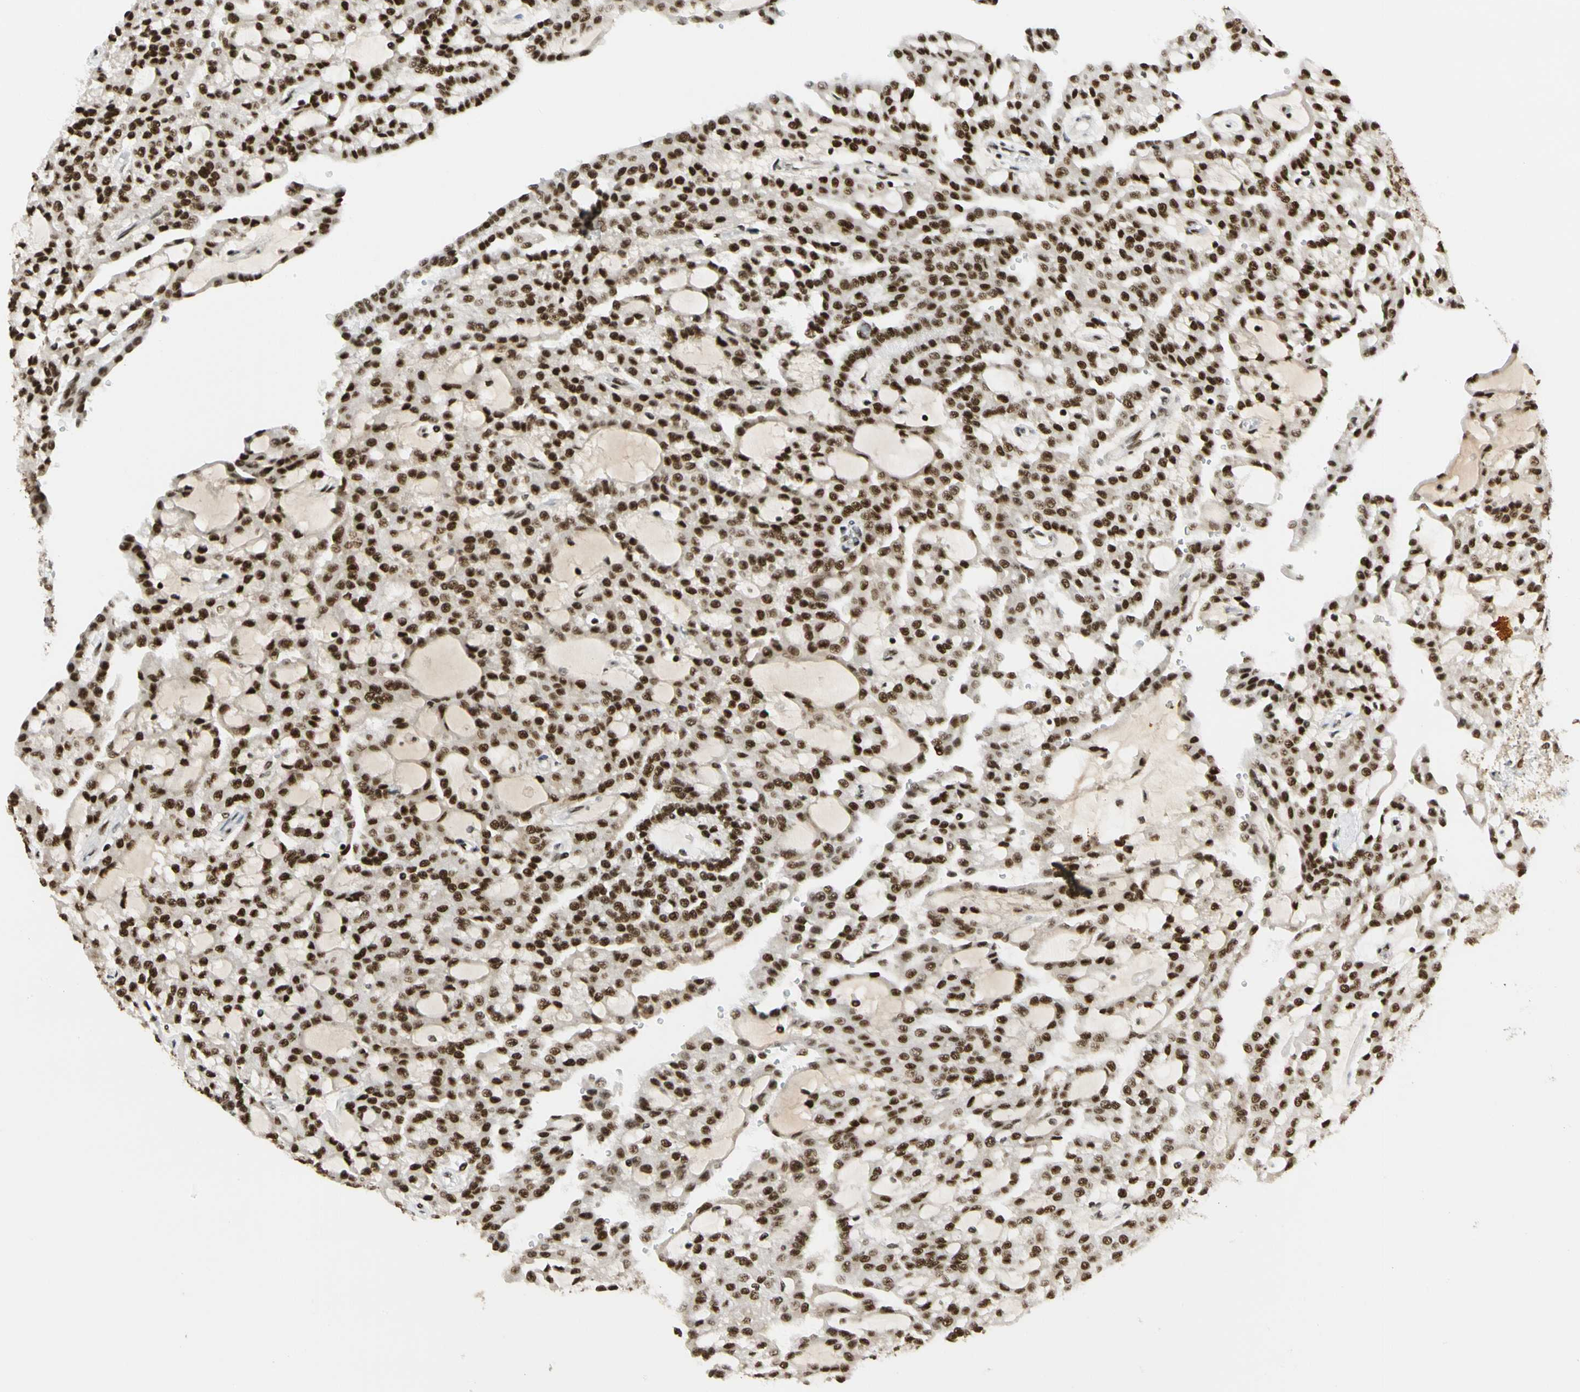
{"staining": {"intensity": "strong", "quantity": ">75%", "location": "nuclear"}, "tissue": "renal cancer", "cell_type": "Tumor cells", "image_type": "cancer", "snomed": [{"axis": "morphology", "description": "Adenocarcinoma, NOS"}, {"axis": "topography", "description": "Kidney"}], "caption": "Immunohistochemistry image of neoplastic tissue: renal adenocarcinoma stained using IHC exhibits high levels of strong protein expression localized specifically in the nuclear of tumor cells, appearing as a nuclear brown color.", "gene": "CDK12", "patient": {"sex": "male", "age": 63}}